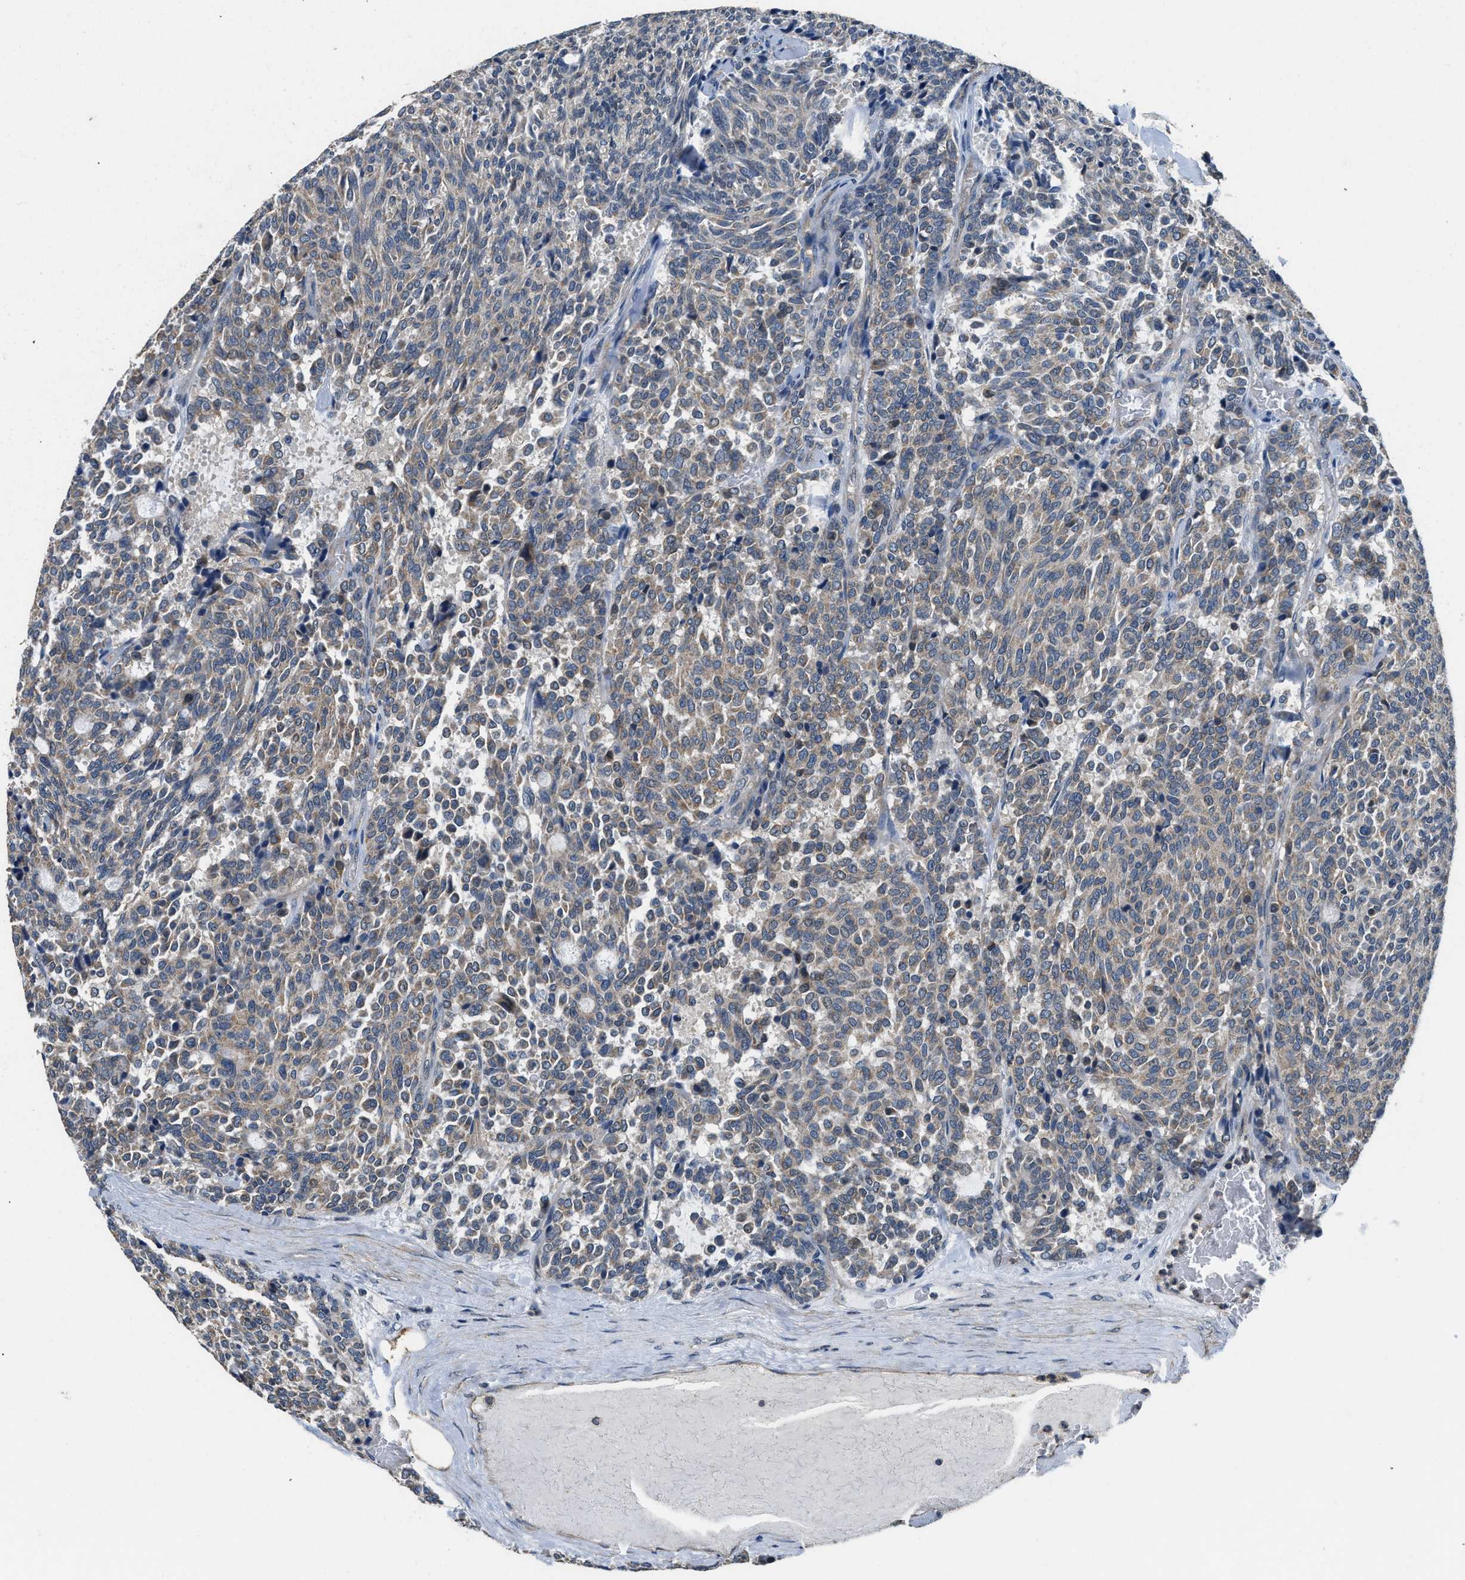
{"staining": {"intensity": "weak", "quantity": "25%-75%", "location": "cytoplasmic/membranous"}, "tissue": "carcinoid", "cell_type": "Tumor cells", "image_type": "cancer", "snomed": [{"axis": "morphology", "description": "Carcinoid, malignant, NOS"}, {"axis": "topography", "description": "Pancreas"}], "caption": "Malignant carcinoid stained with a brown dye exhibits weak cytoplasmic/membranous positive positivity in about 25%-75% of tumor cells.", "gene": "SSH2", "patient": {"sex": "female", "age": 54}}